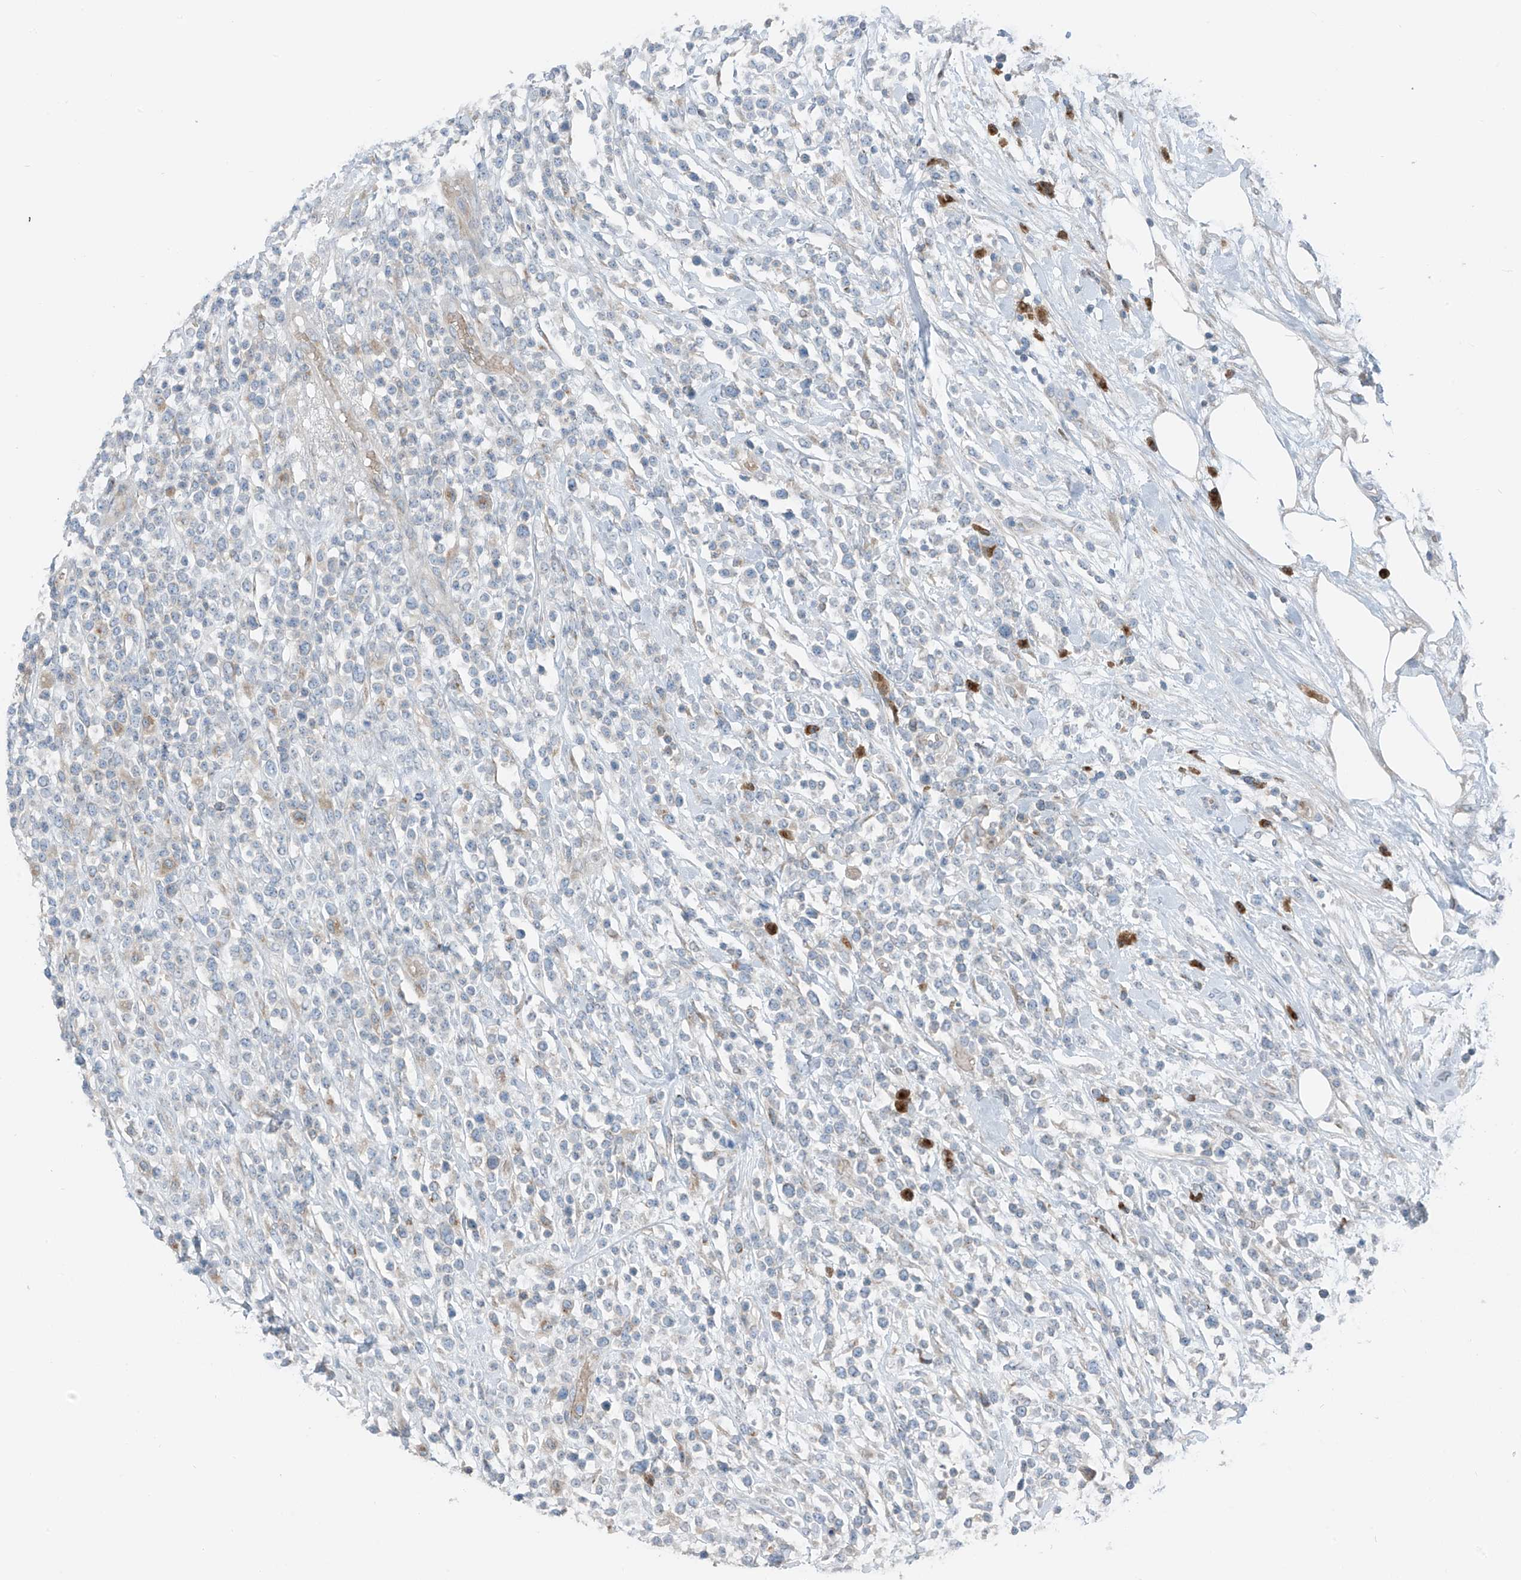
{"staining": {"intensity": "negative", "quantity": "none", "location": "none"}, "tissue": "lymphoma", "cell_type": "Tumor cells", "image_type": "cancer", "snomed": [{"axis": "morphology", "description": "Malignant lymphoma, non-Hodgkin's type, High grade"}, {"axis": "topography", "description": "Colon"}], "caption": "Tumor cells are negative for protein expression in human malignant lymphoma, non-Hodgkin's type (high-grade).", "gene": "SLC12A6", "patient": {"sex": "female", "age": 53}}